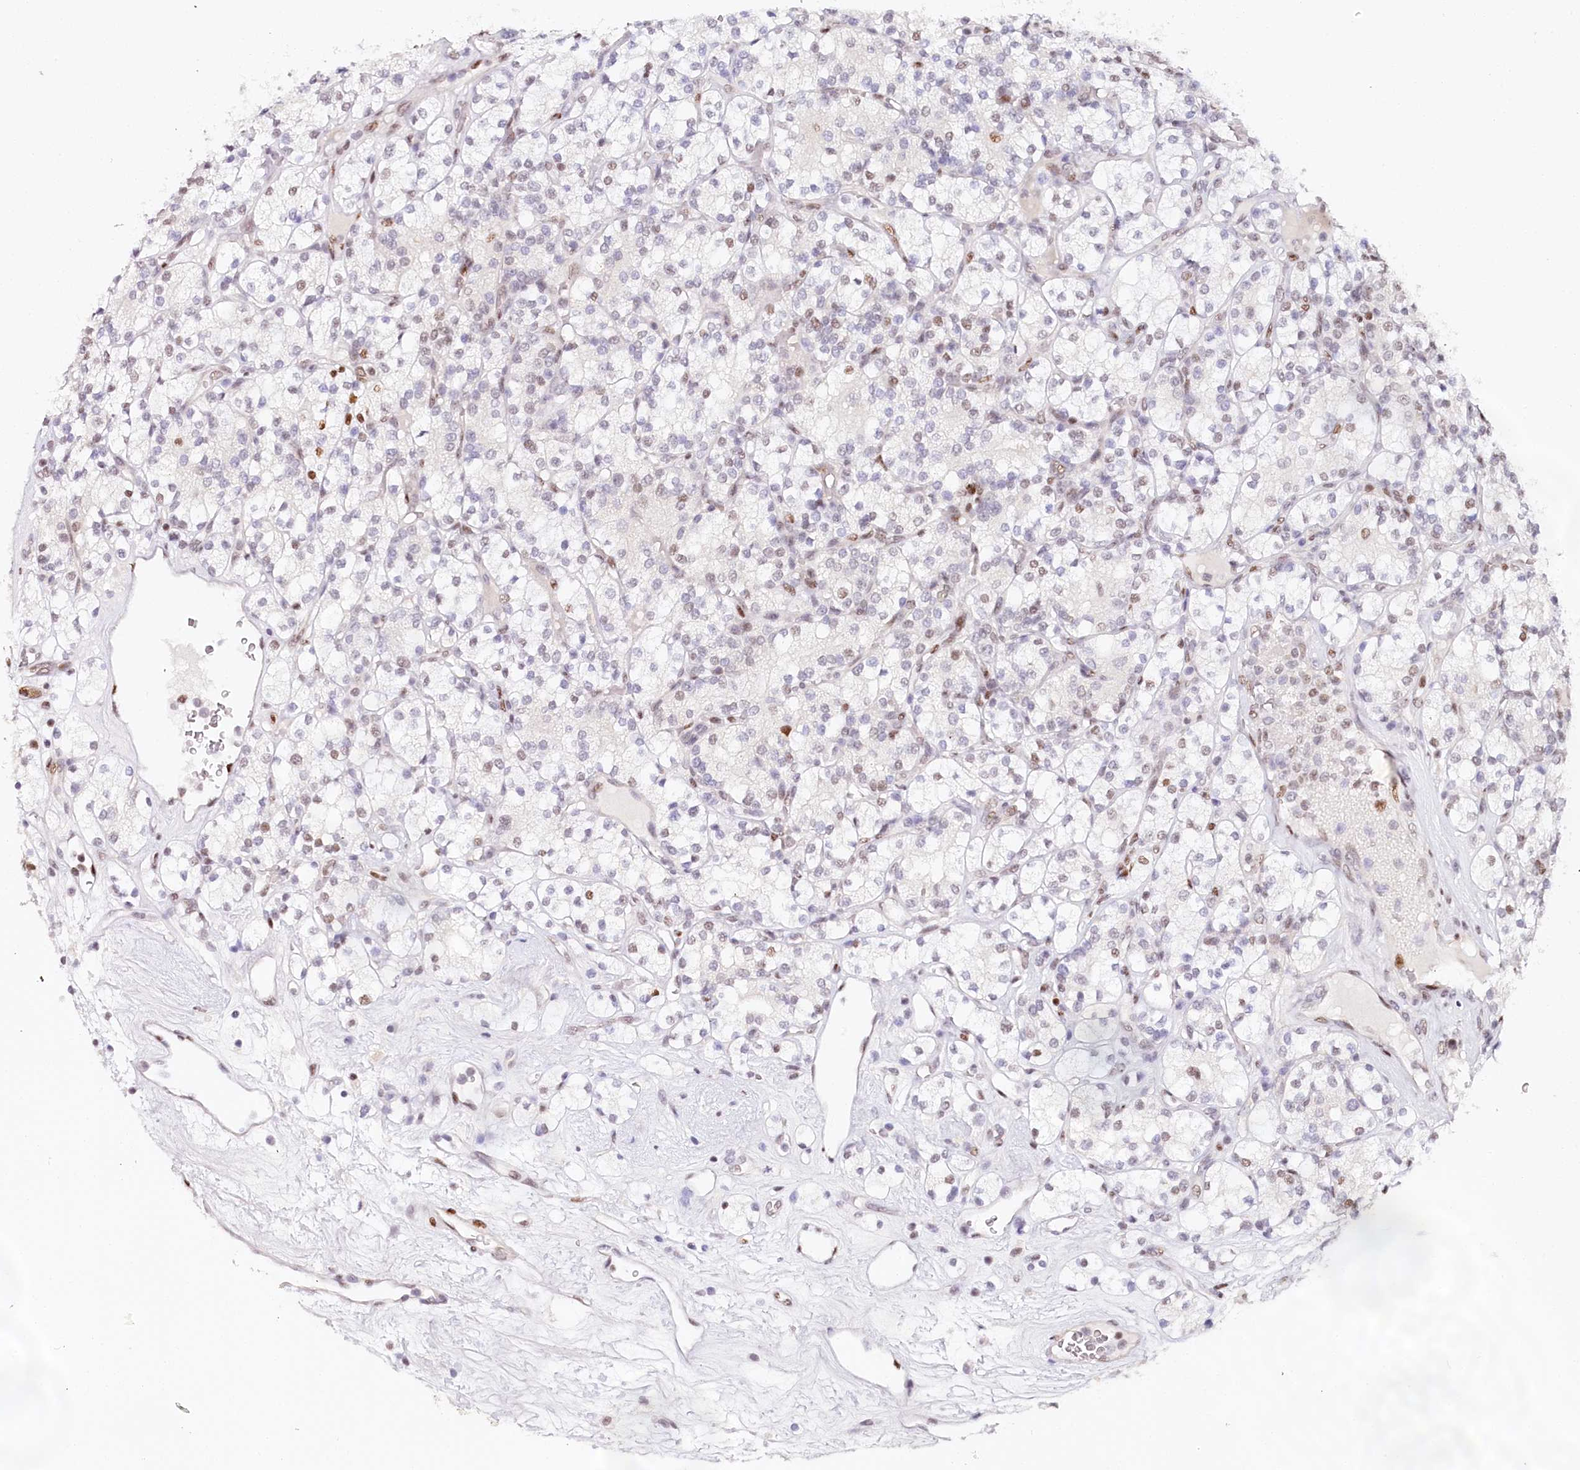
{"staining": {"intensity": "weak", "quantity": "<25%", "location": "nuclear"}, "tissue": "renal cancer", "cell_type": "Tumor cells", "image_type": "cancer", "snomed": [{"axis": "morphology", "description": "Adenocarcinoma, NOS"}, {"axis": "topography", "description": "Kidney"}], "caption": "The image reveals no significant positivity in tumor cells of renal cancer (adenocarcinoma). (DAB (3,3'-diaminobenzidine) immunohistochemistry, high magnification).", "gene": "TP53", "patient": {"sex": "male", "age": 77}}